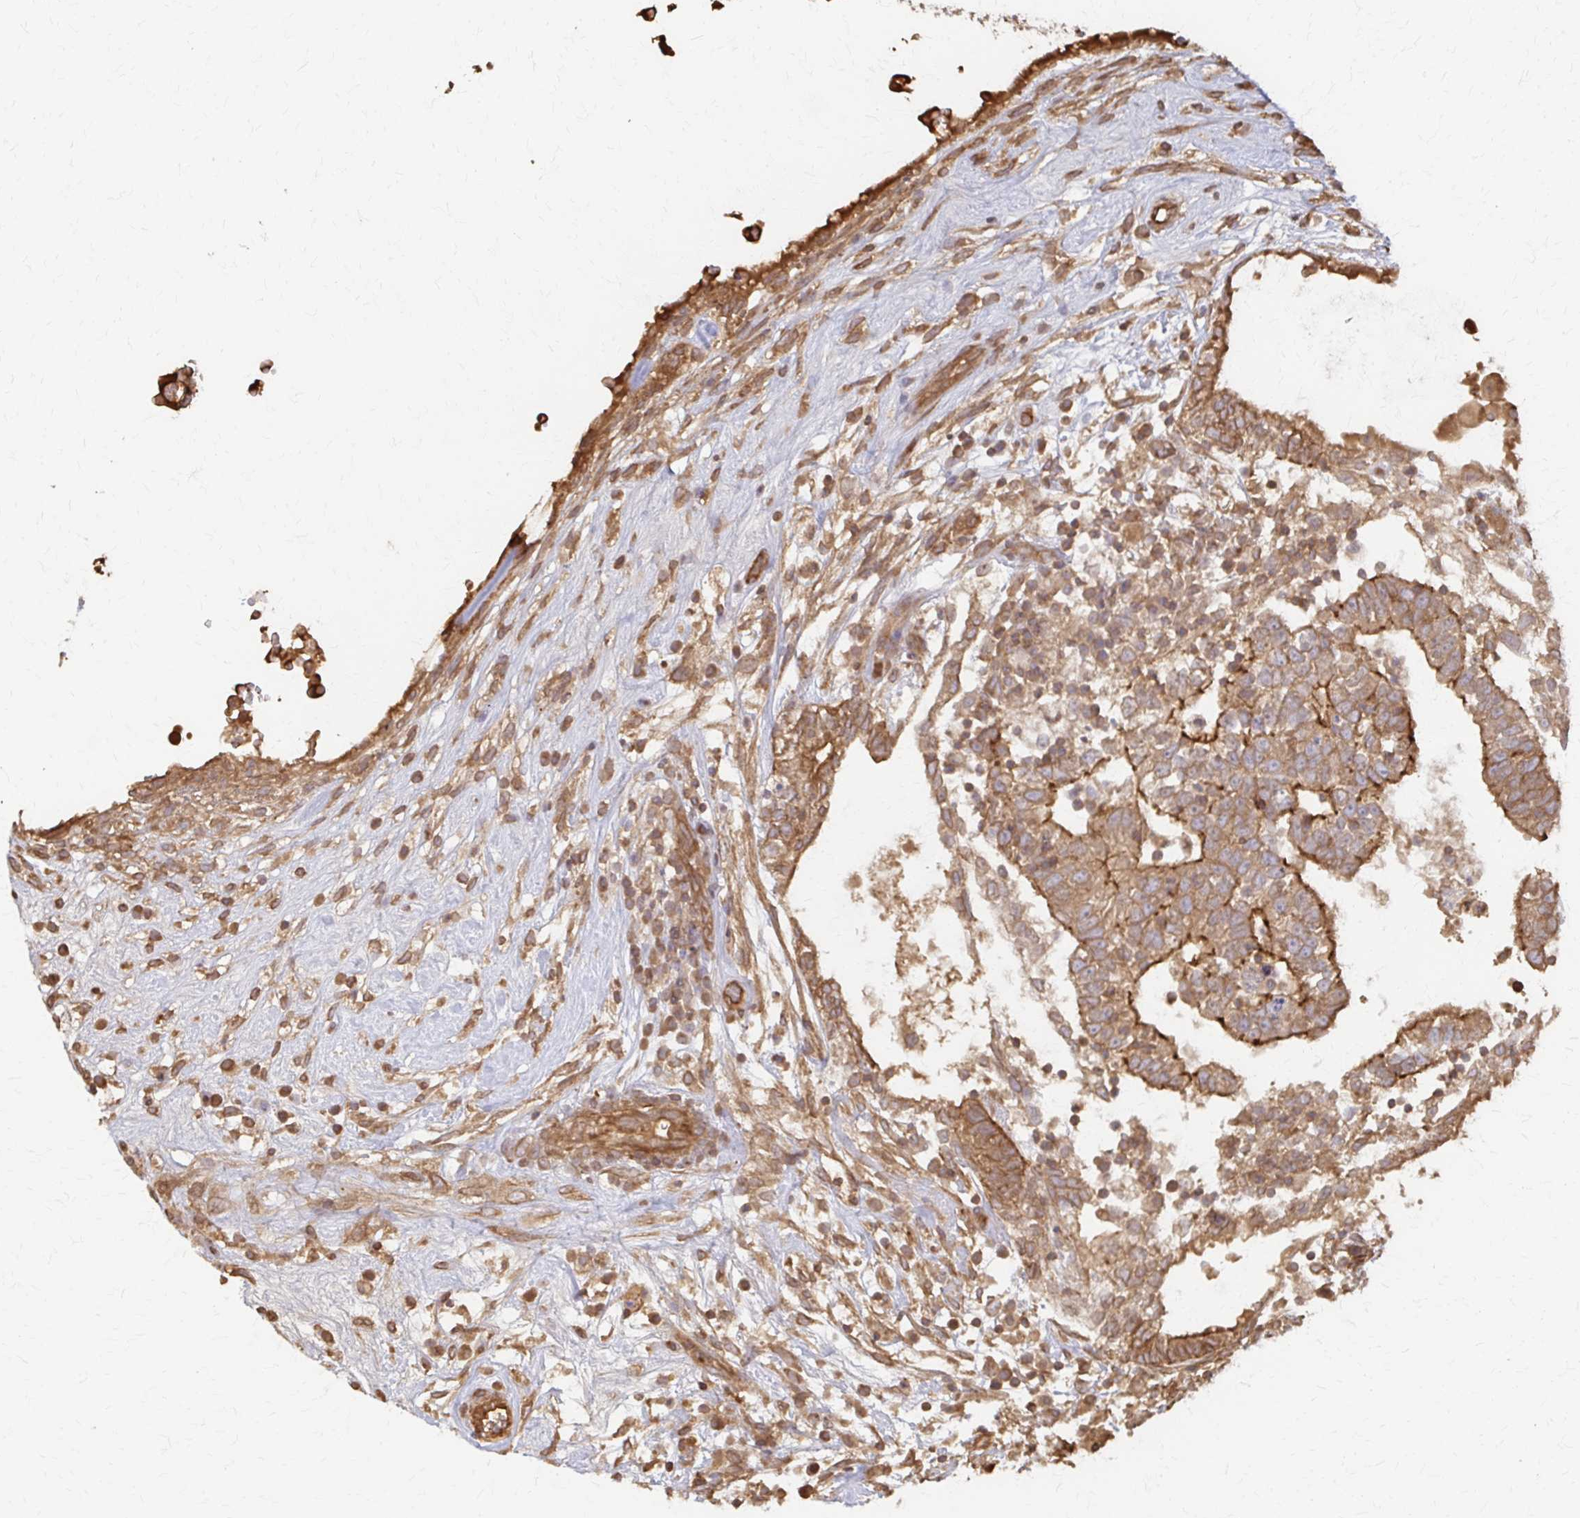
{"staining": {"intensity": "moderate", "quantity": ">75%", "location": "cytoplasmic/membranous"}, "tissue": "testis cancer", "cell_type": "Tumor cells", "image_type": "cancer", "snomed": [{"axis": "morphology", "description": "Carcinoma, Embryonal, NOS"}, {"axis": "topography", "description": "Testis"}], "caption": "A photomicrograph showing moderate cytoplasmic/membranous expression in approximately >75% of tumor cells in testis cancer (embryonal carcinoma), as visualized by brown immunohistochemical staining.", "gene": "ARHGAP35", "patient": {"sex": "male", "age": 32}}